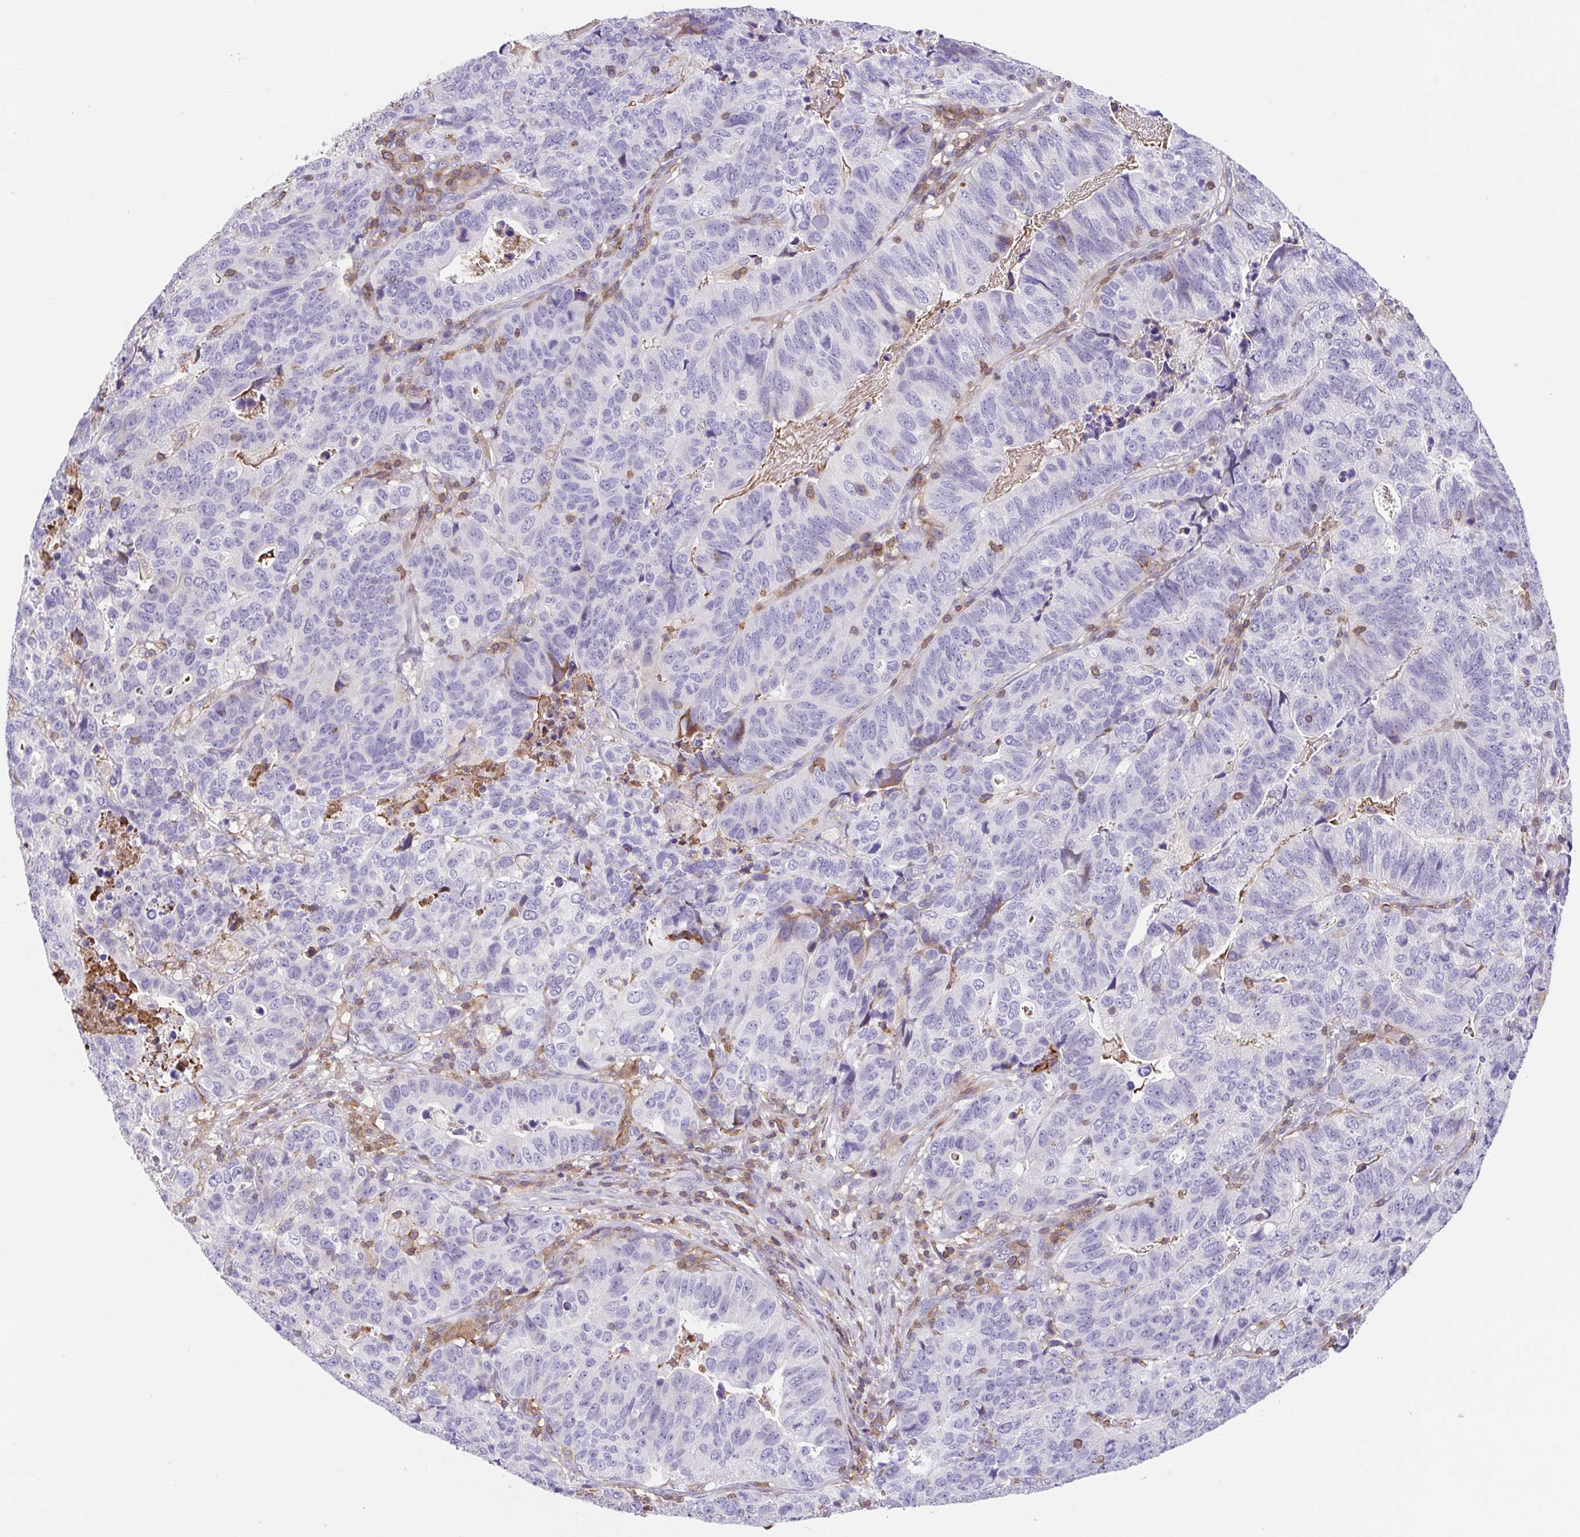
{"staining": {"intensity": "negative", "quantity": "none", "location": "none"}, "tissue": "stomach cancer", "cell_type": "Tumor cells", "image_type": "cancer", "snomed": [{"axis": "morphology", "description": "Adenocarcinoma, NOS"}, {"axis": "topography", "description": "Stomach, upper"}], "caption": "The IHC histopathology image has no significant staining in tumor cells of adenocarcinoma (stomach) tissue.", "gene": "TPRG1", "patient": {"sex": "female", "age": 67}}